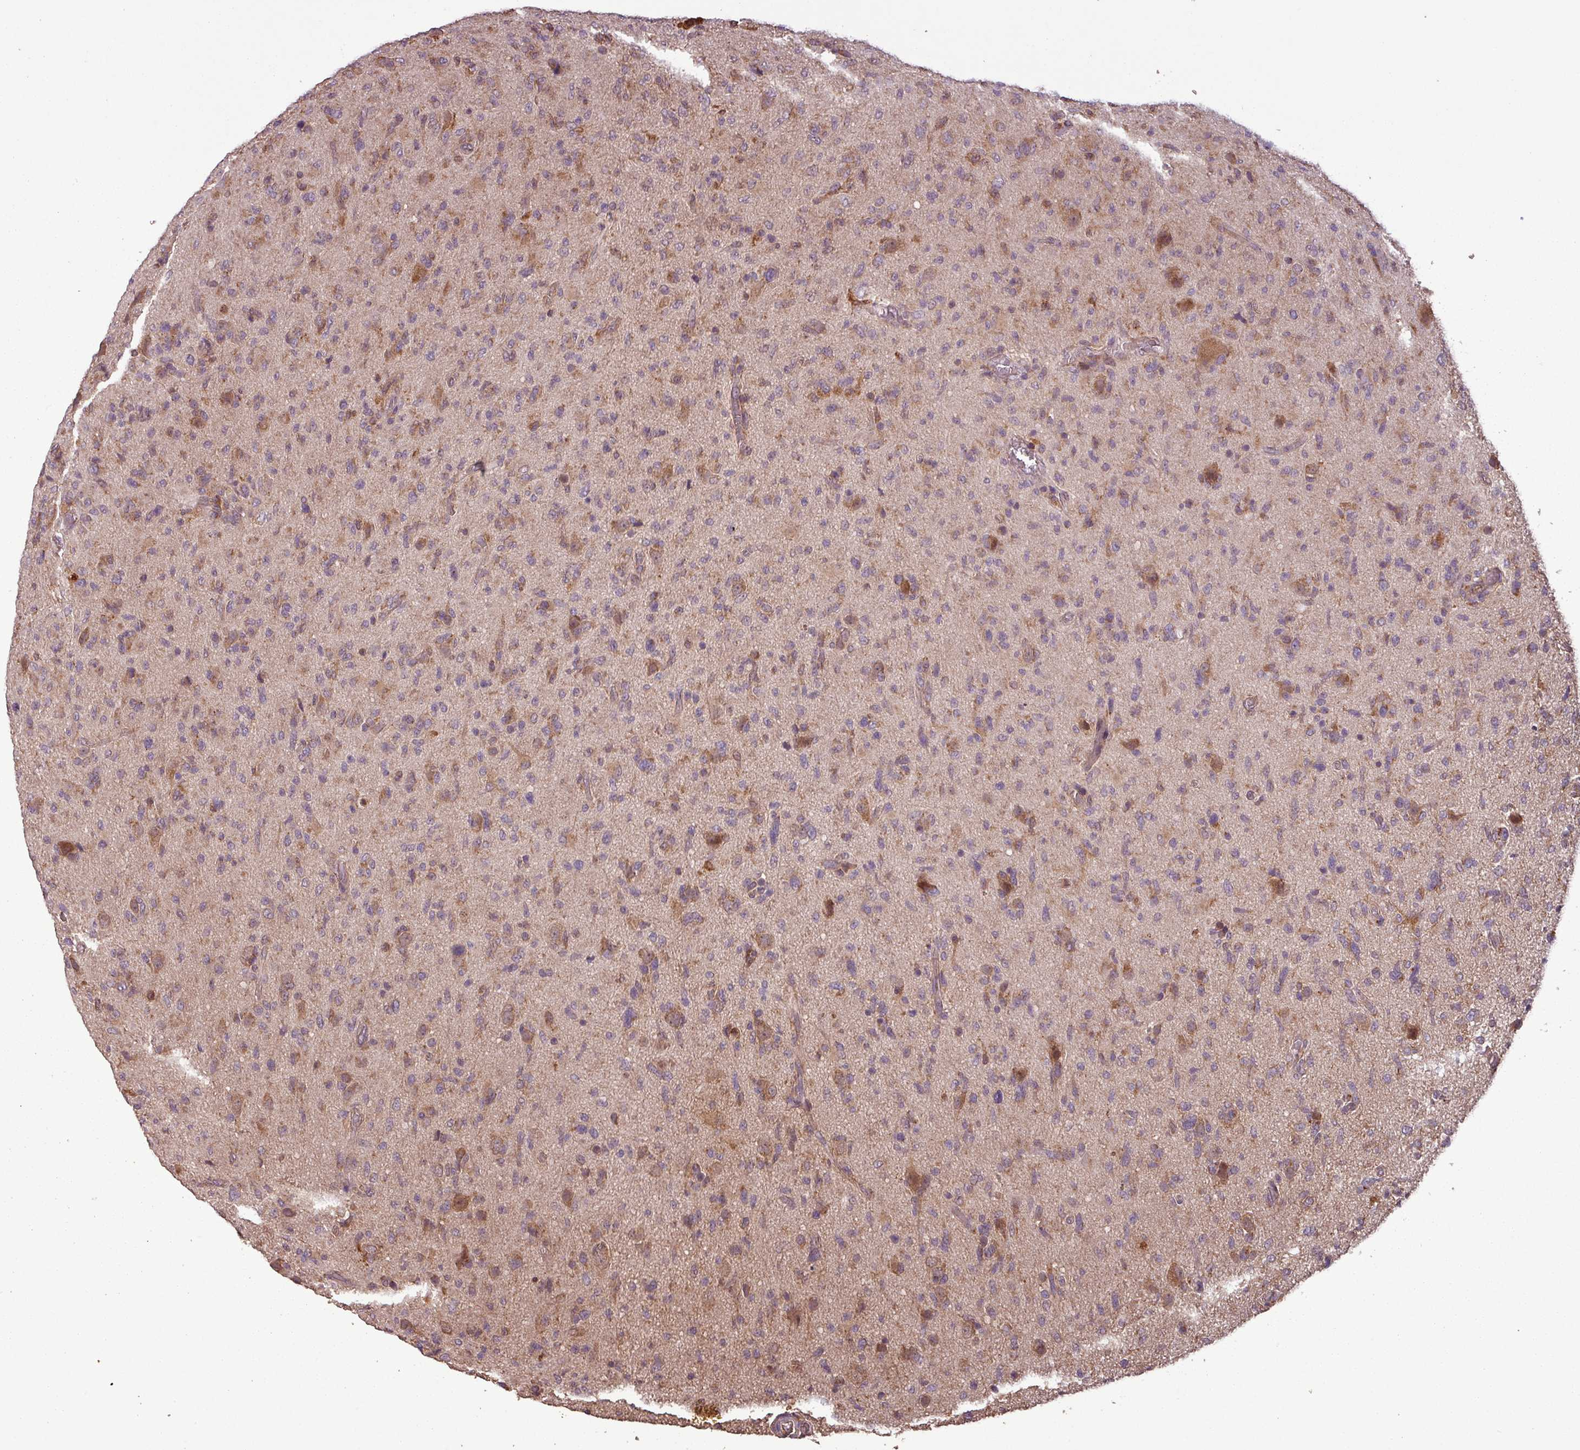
{"staining": {"intensity": "moderate", "quantity": "25%-75%", "location": "cytoplasmic/membranous,nuclear"}, "tissue": "glioma", "cell_type": "Tumor cells", "image_type": "cancer", "snomed": [{"axis": "morphology", "description": "Glioma, malignant, High grade"}, {"axis": "topography", "description": "Brain"}], "caption": "Protein staining of glioma tissue exhibits moderate cytoplasmic/membranous and nuclear expression in about 25%-75% of tumor cells.", "gene": "NT5C3A", "patient": {"sex": "female", "age": 57}}